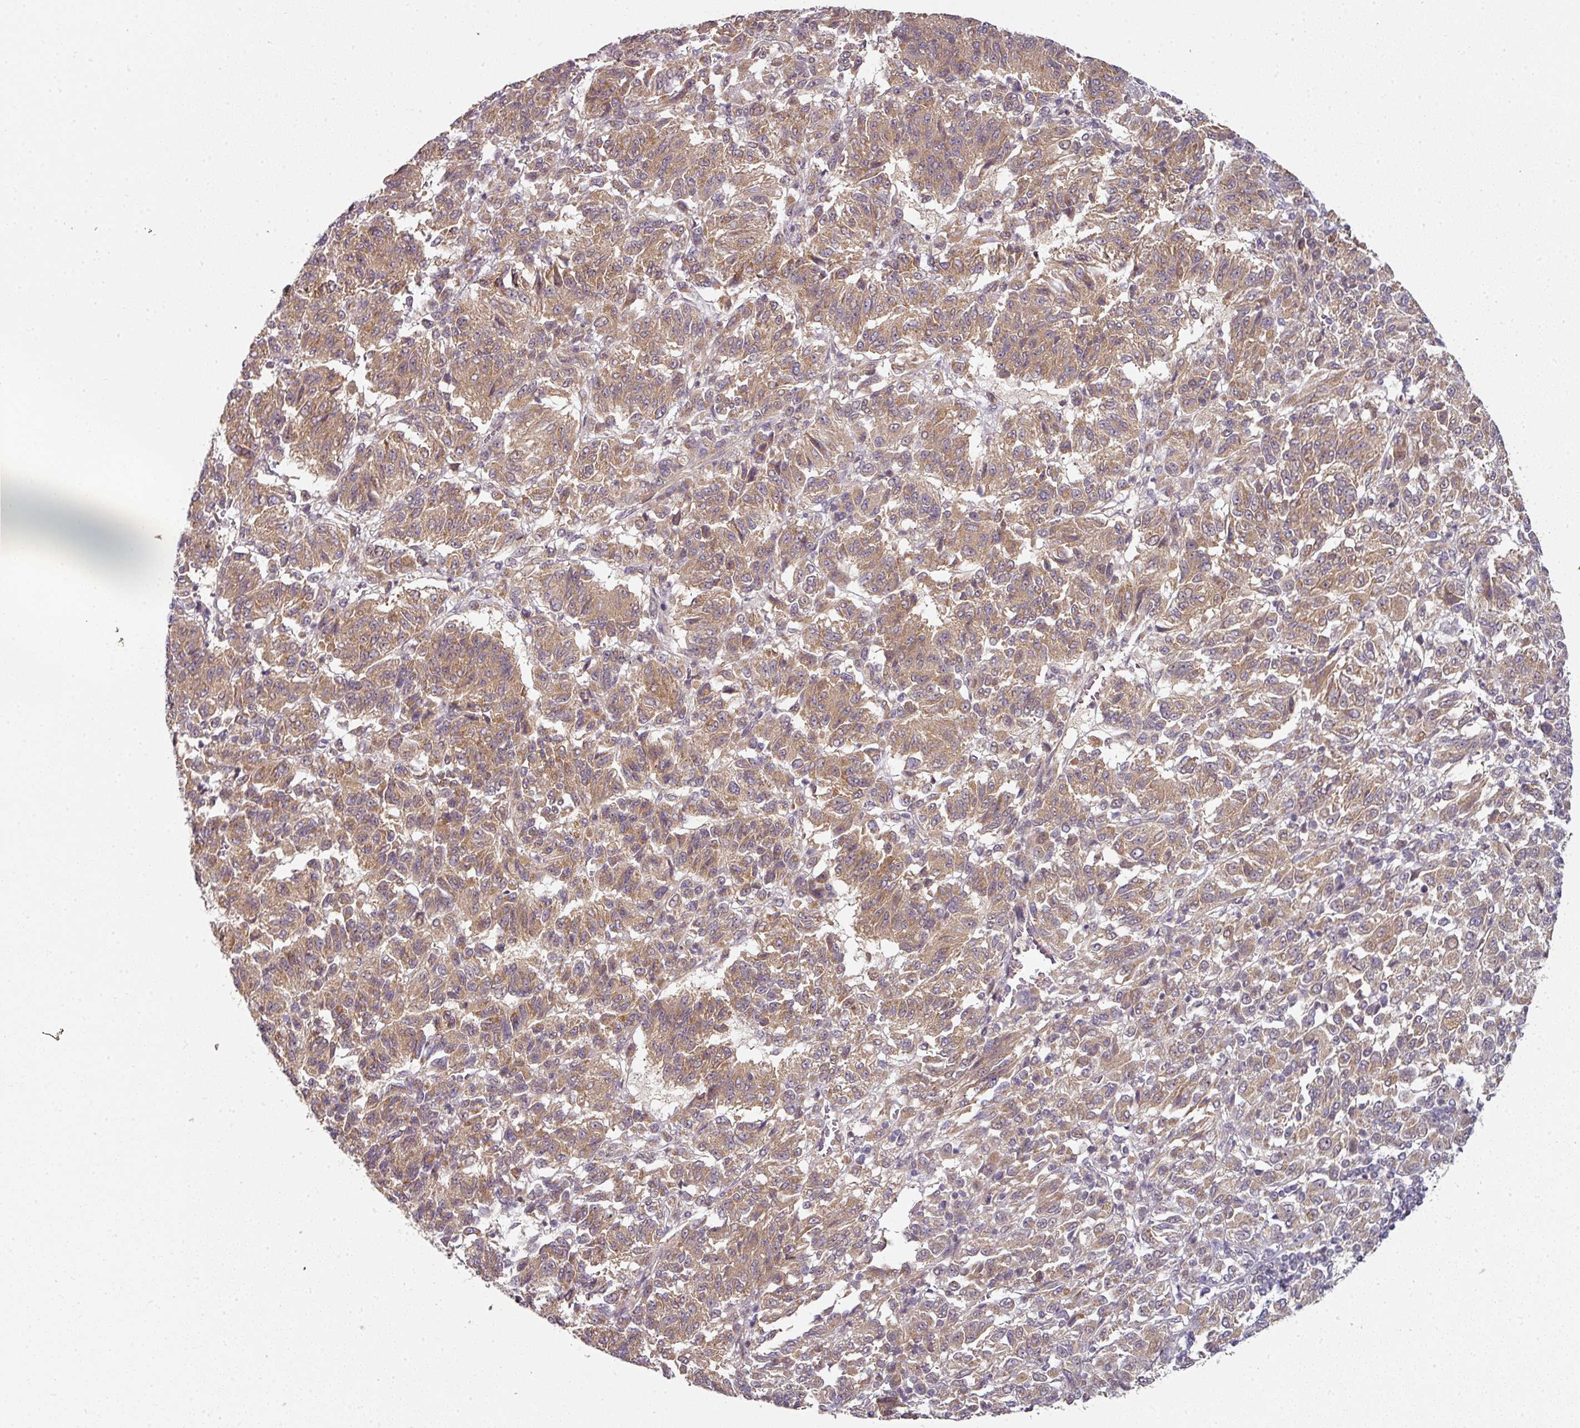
{"staining": {"intensity": "moderate", "quantity": ">75%", "location": "cytoplasmic/membranous"}, "tissue": "melanoma", "cell_type": "Tumor cells", "image_type": "cancer", "snomed": [{"axis": "morphology", "description": "Malignant melanoma, Metastatic site"}, {"axis": "topography", "description": "Lung"}], "caption": "A brown stain highlights moderate cytoplasmic/membranous staining of a protein in malignant melanoma (metastatic site) tumor cells.", "gene": "MAP2K2", "patient": {"sex": "male", "age": 64}}